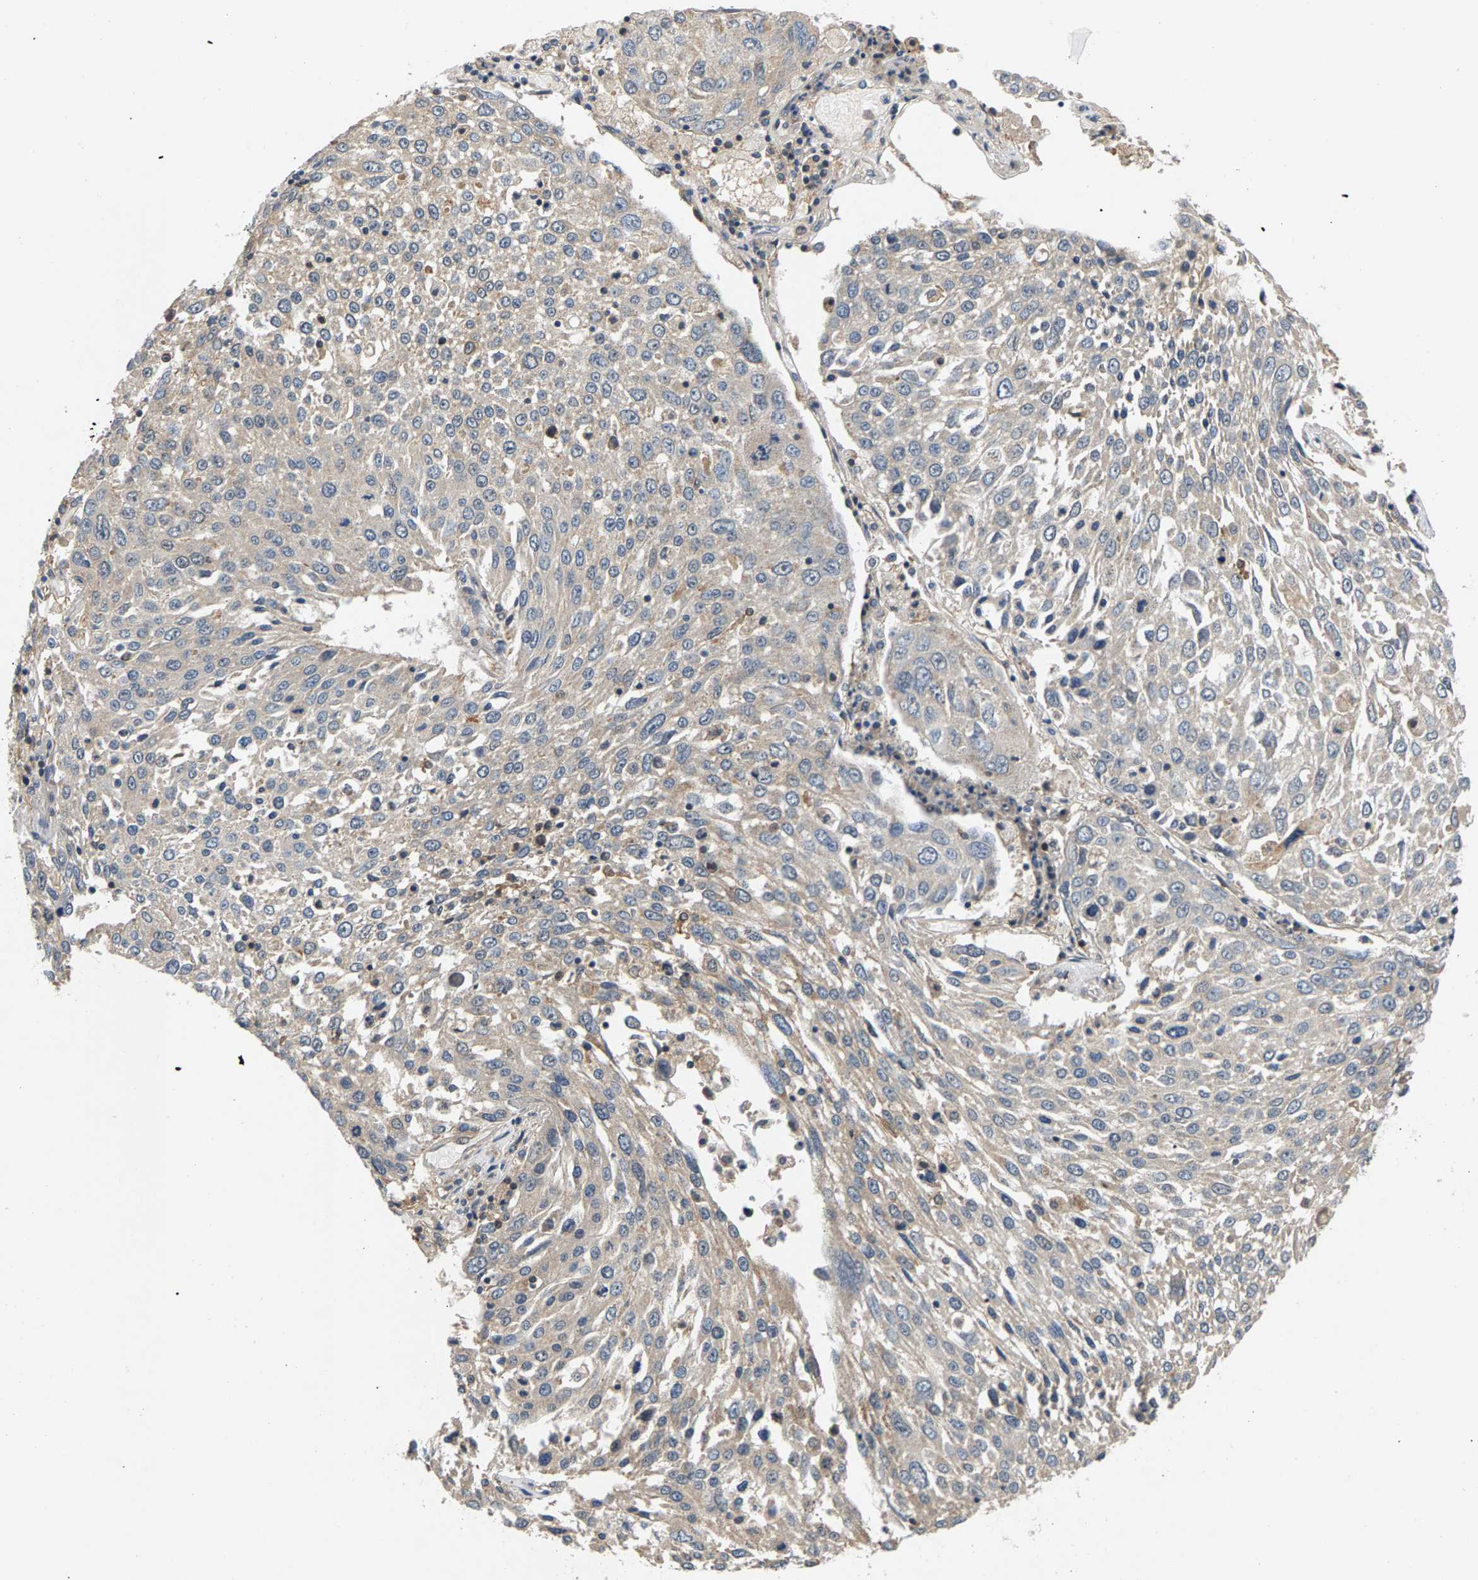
{"staining": {"intensity": "negative", "quantity": "none", "location": "none"}, "tissue": "lung cancer", "cell_type": "Tumor cells", "image_type": "cancer", "snomed": [{"axis": "morphology", "description": "Squamous cell carcinoma, NOS"}, {"axis": "topography", "description": "Lung"}], "caption": "Immunohistochemistry of human squamous cell carcinoma (lung) exhibits no staining in tumor cells.", "gene": "FAM78A", "patient": {"sex": "male", "age": 65}}